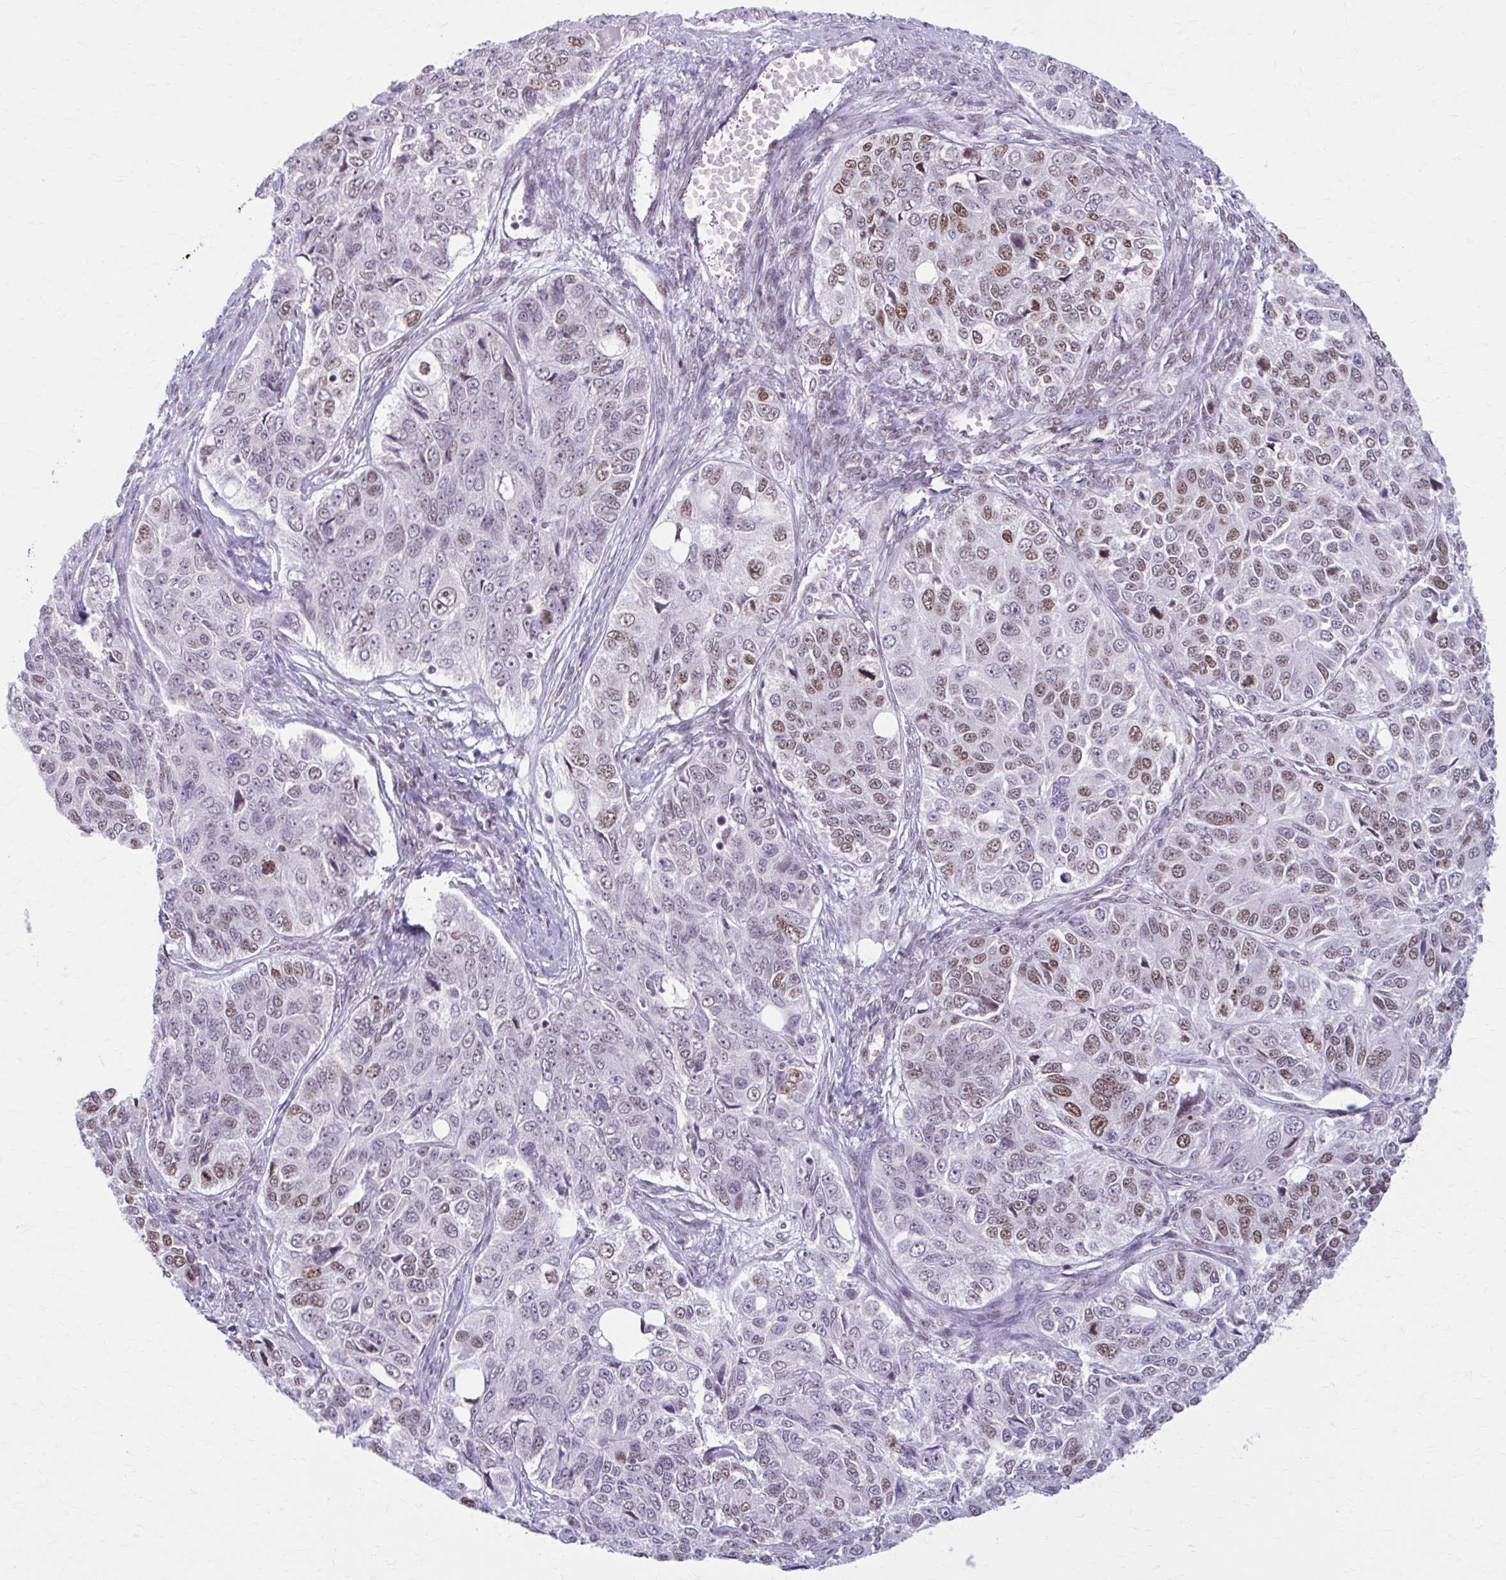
{"staining": {"intensity": "moderate", "quantity": "25%-75%", "location": "nuclear"}, "tissue": "ovarian cancer", "cell_type": "Tumor cells", "image_type": "cancer", "snomed": [{"axis": "morphology", "description": "Carcinoma, endometroid"}, {"axis": "topography", "description": "Ovary"}], "caption": "This image demonstrates IHC staining of human endometroid carcinoma (ovarian), with medium moderate nuclear staining in about 25%-75% of tumor cells.", "gene": "PABIR1", "patient": {"sex": "female", "age": 51}}